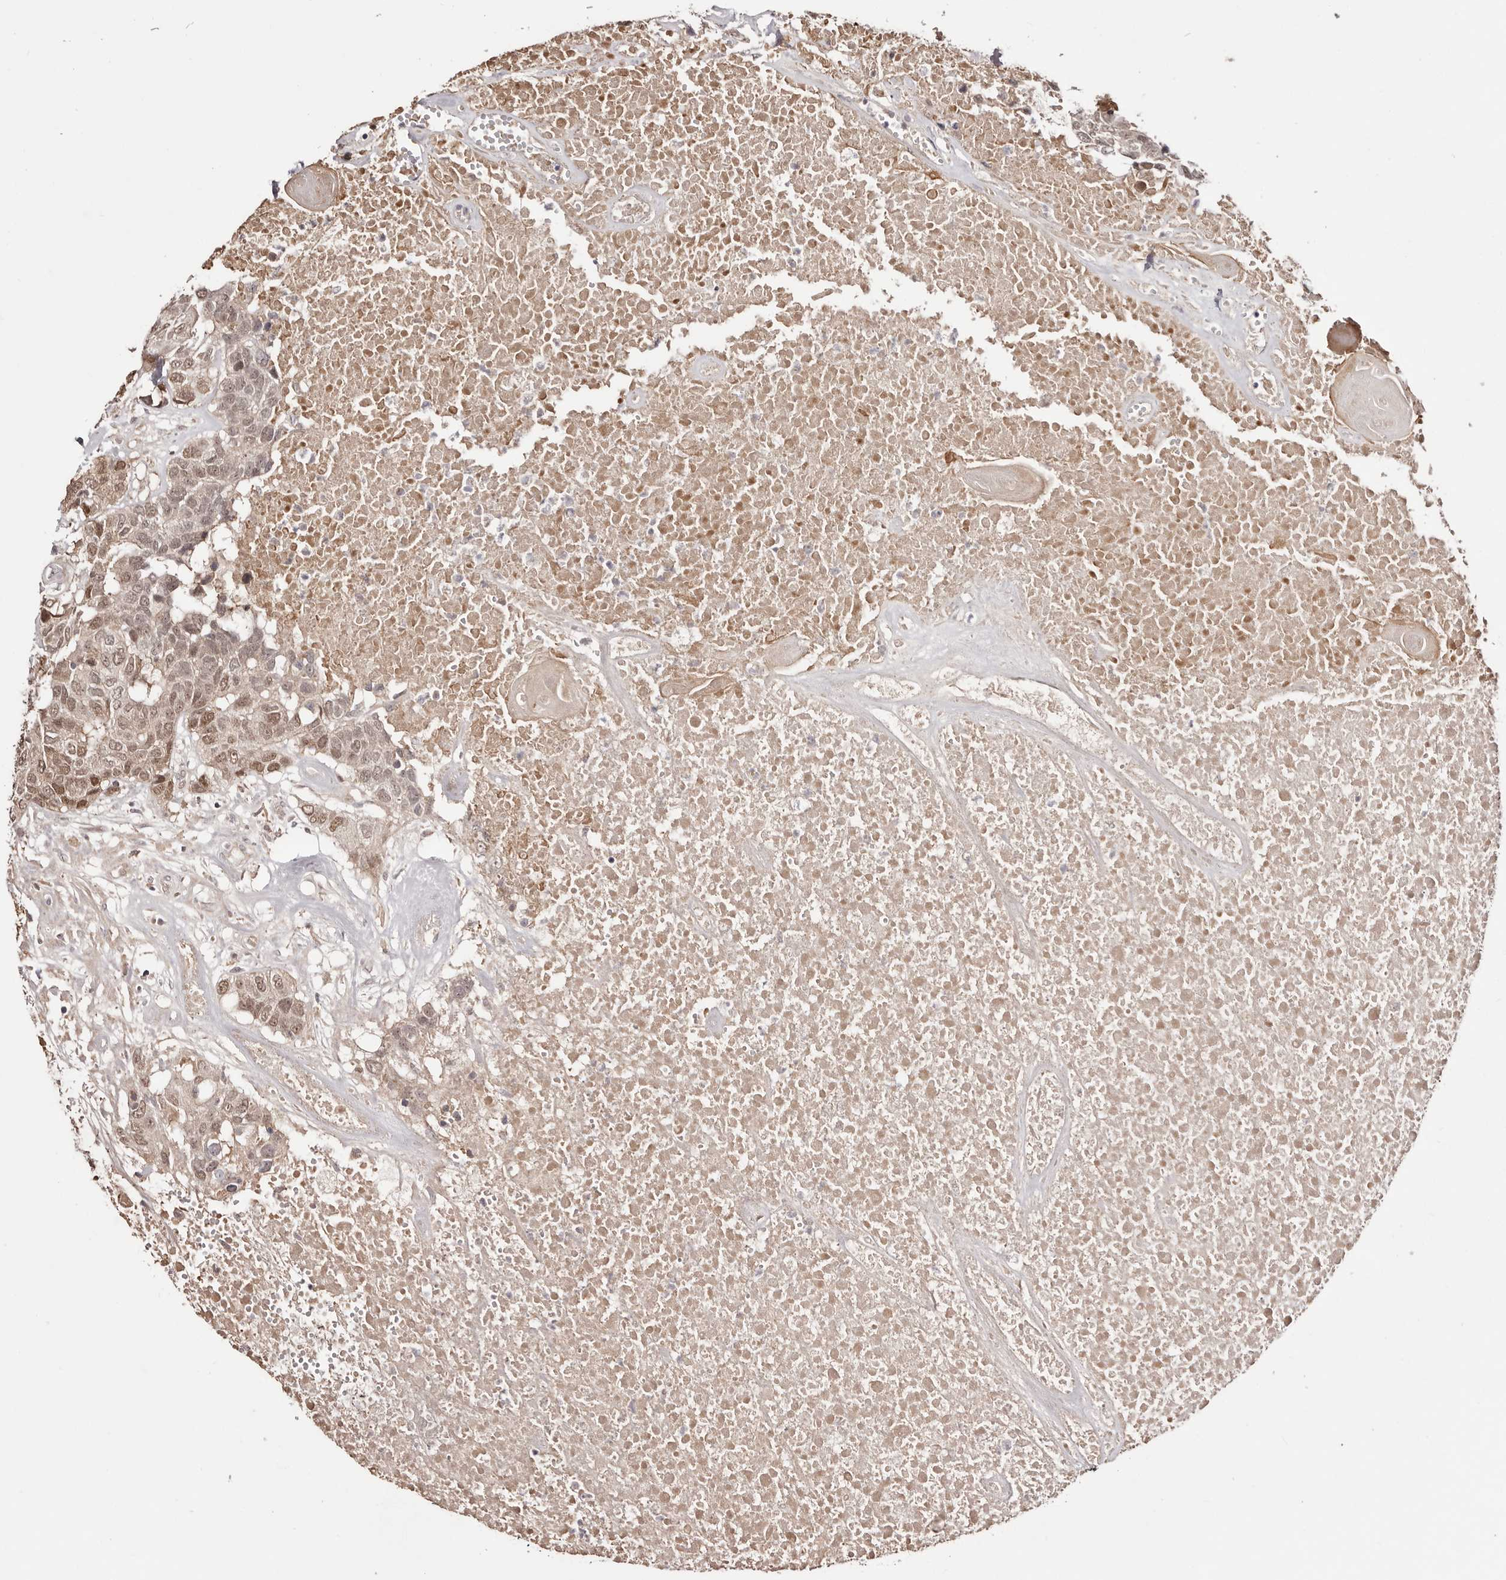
{"staining": {"intensity": "moderate", "quantity": ">75%", "location": "cytoplasmic/membranous,nuclear"}, "tissue": "head and neck cancer", "cell_type": "Tumor cells", "image_type": "cancer", "snomed": [{"axis": "morphology", "description": "Squamous cell carcinoma, NOS"}, {"axis": "topography", "description": "Head-Neck"}], "caption": "Brown immunohistochemical staining in human squamous cell carcinoma (head and neck) displays moderate cytoplasmic/membranous and nuclear staining in about >75% of tumor cells.", "gene": "EGR3", "patient": {"sex": "male", "age": 66}}